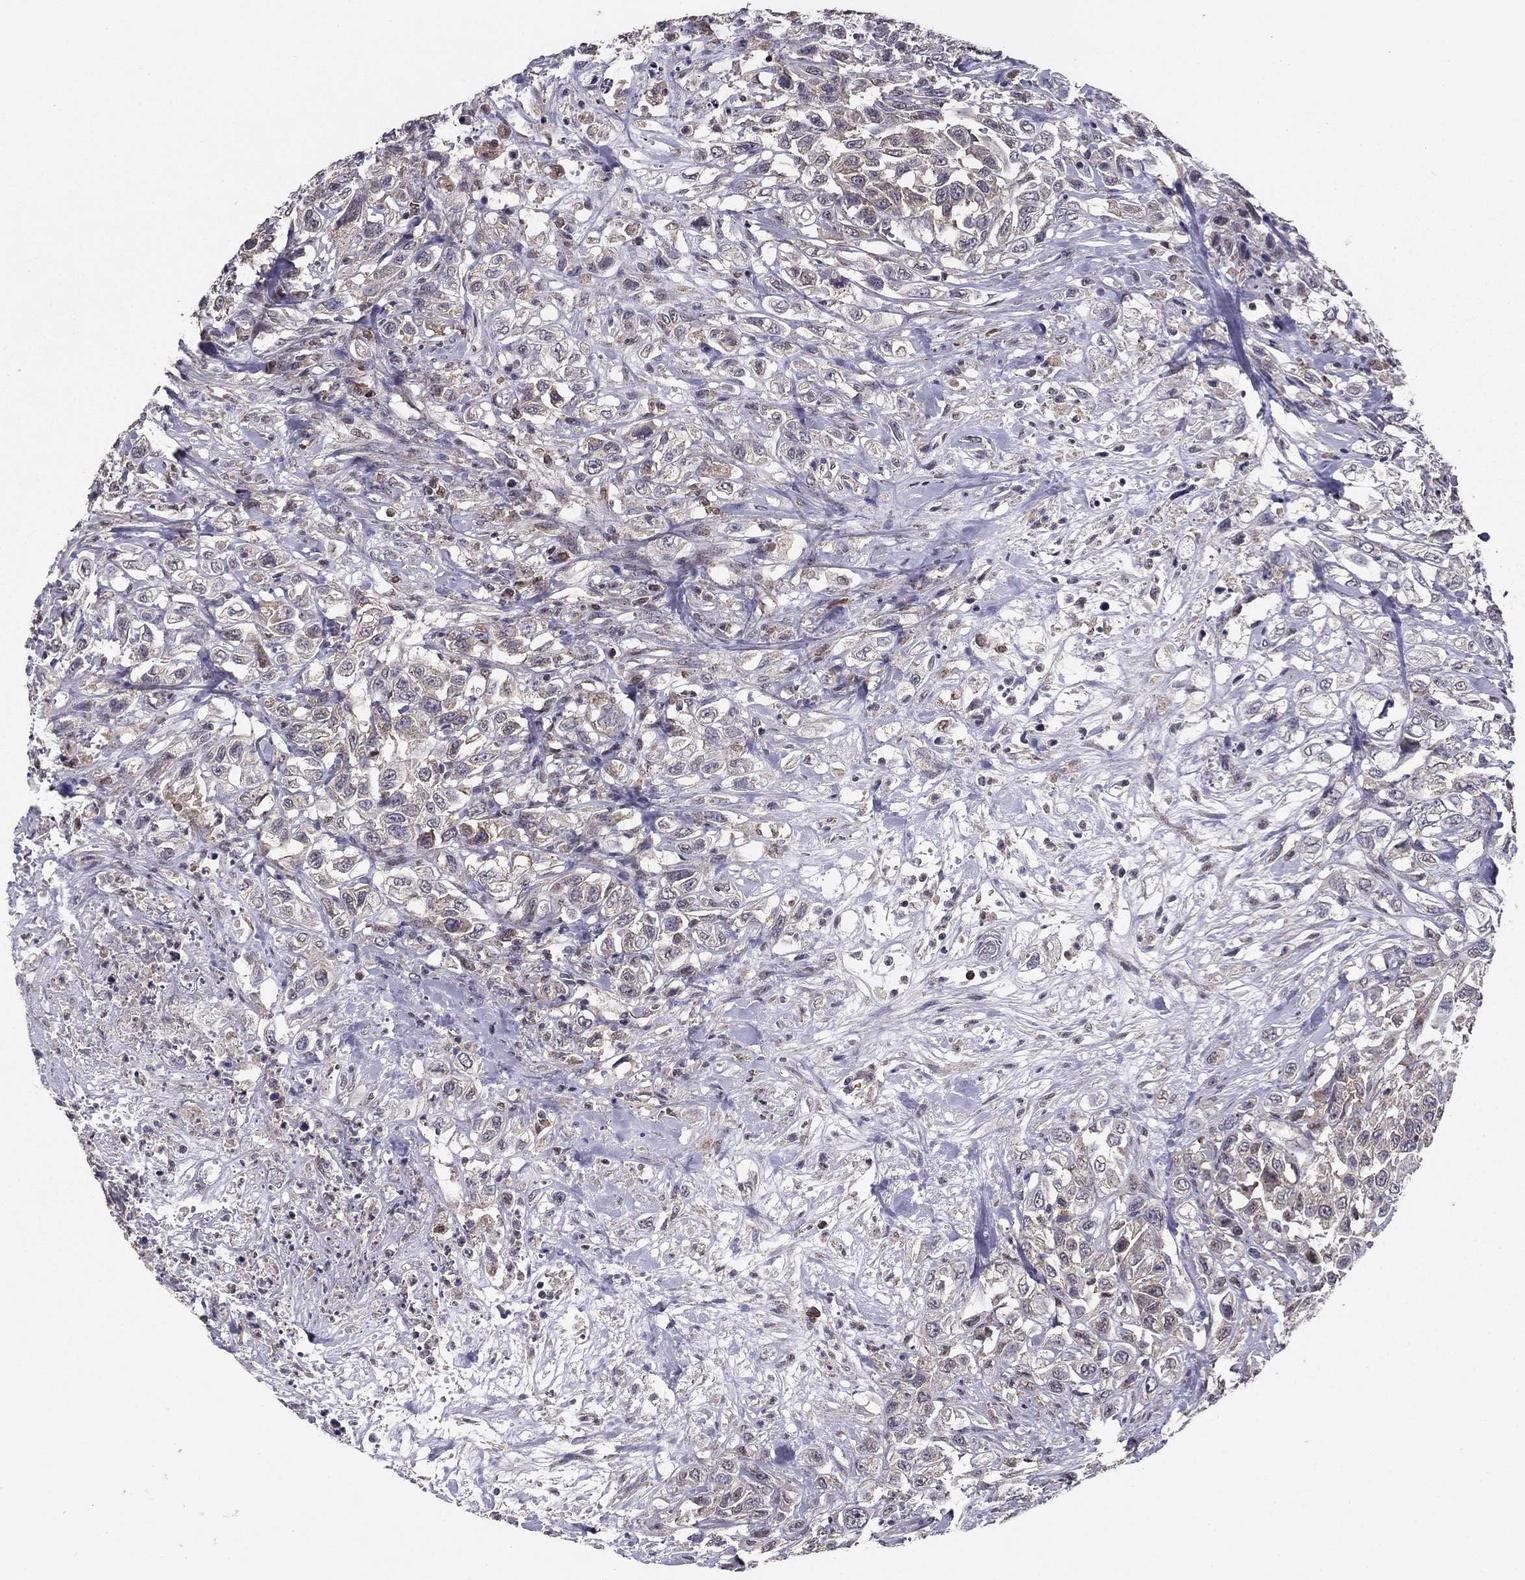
{"staining": {"intensity": "negative", "quantity": "none", "location": "none"}, "tissue": "urothelial cancer", "cell_type": "Tumor cells", "image_type": "cancer", "snomed": [{"axis": "morphology", "description": "Urothelial carcinoma, High grade"}, {"axis": "topography", "description": "Urinary bladder"}], "caption": "Immunohistochemical staining of human urothelial cancer exhibits no significant staining in tumor cells.", "gene": "HCN1", "patient": {"sex": "female", "age": 56}}